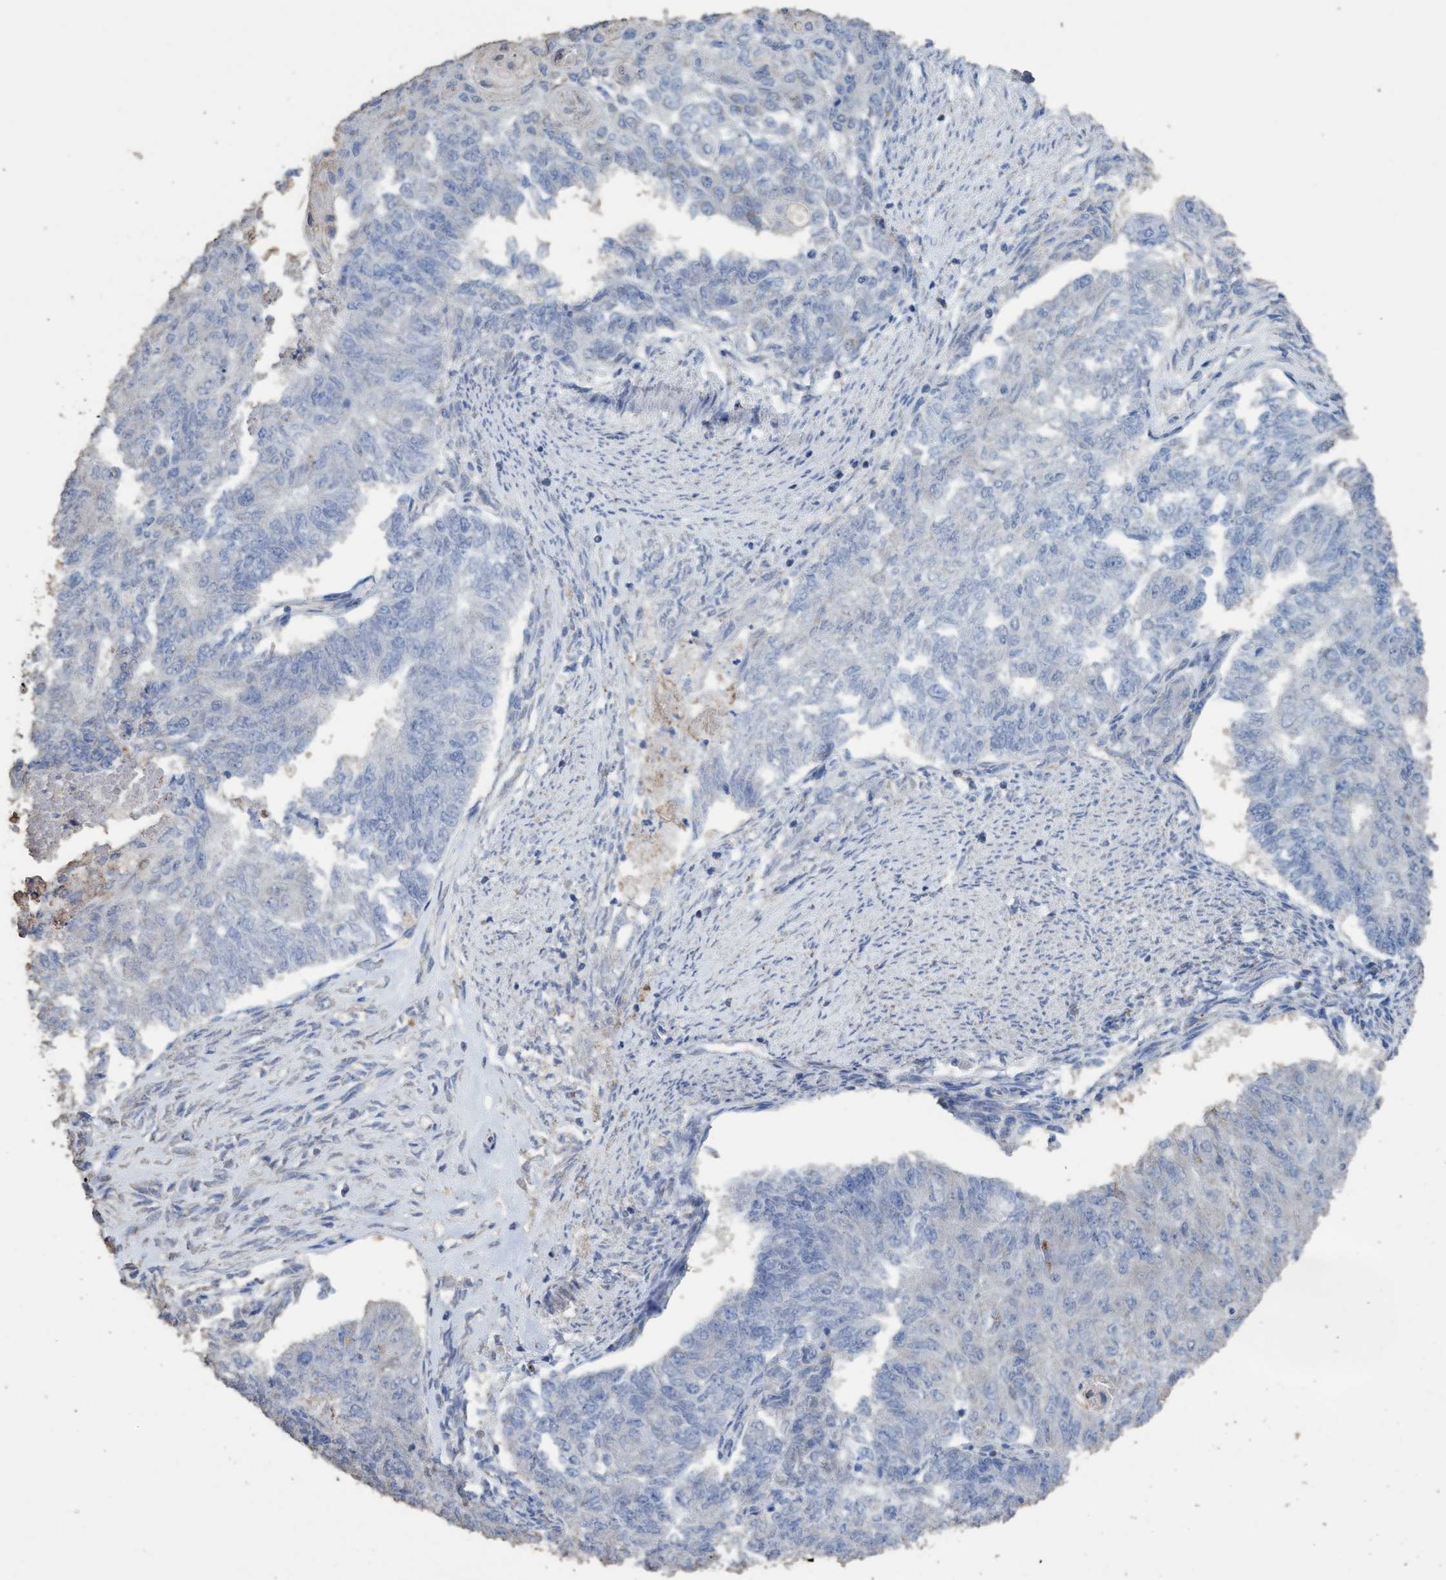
{"staining": {"intensity": "negative", "quantity": "none", "location": "none"}, "tissue": "endometrial cancer", "cell_type": "Tumor cells", "image_type": "cancer", "snomed": [{"axis": "morphology", "description": "Adenocarcinoma, NOS"}, {"axis": "topography", "description": "Endometrium"}], "caption": "Endometrial cancer (adenocarcinoma) was stained to show a protein in brown. There is no significant expression in tumor cells.", "gene": "RSAD1", "patient": {"sex": "female", "age": 32}}